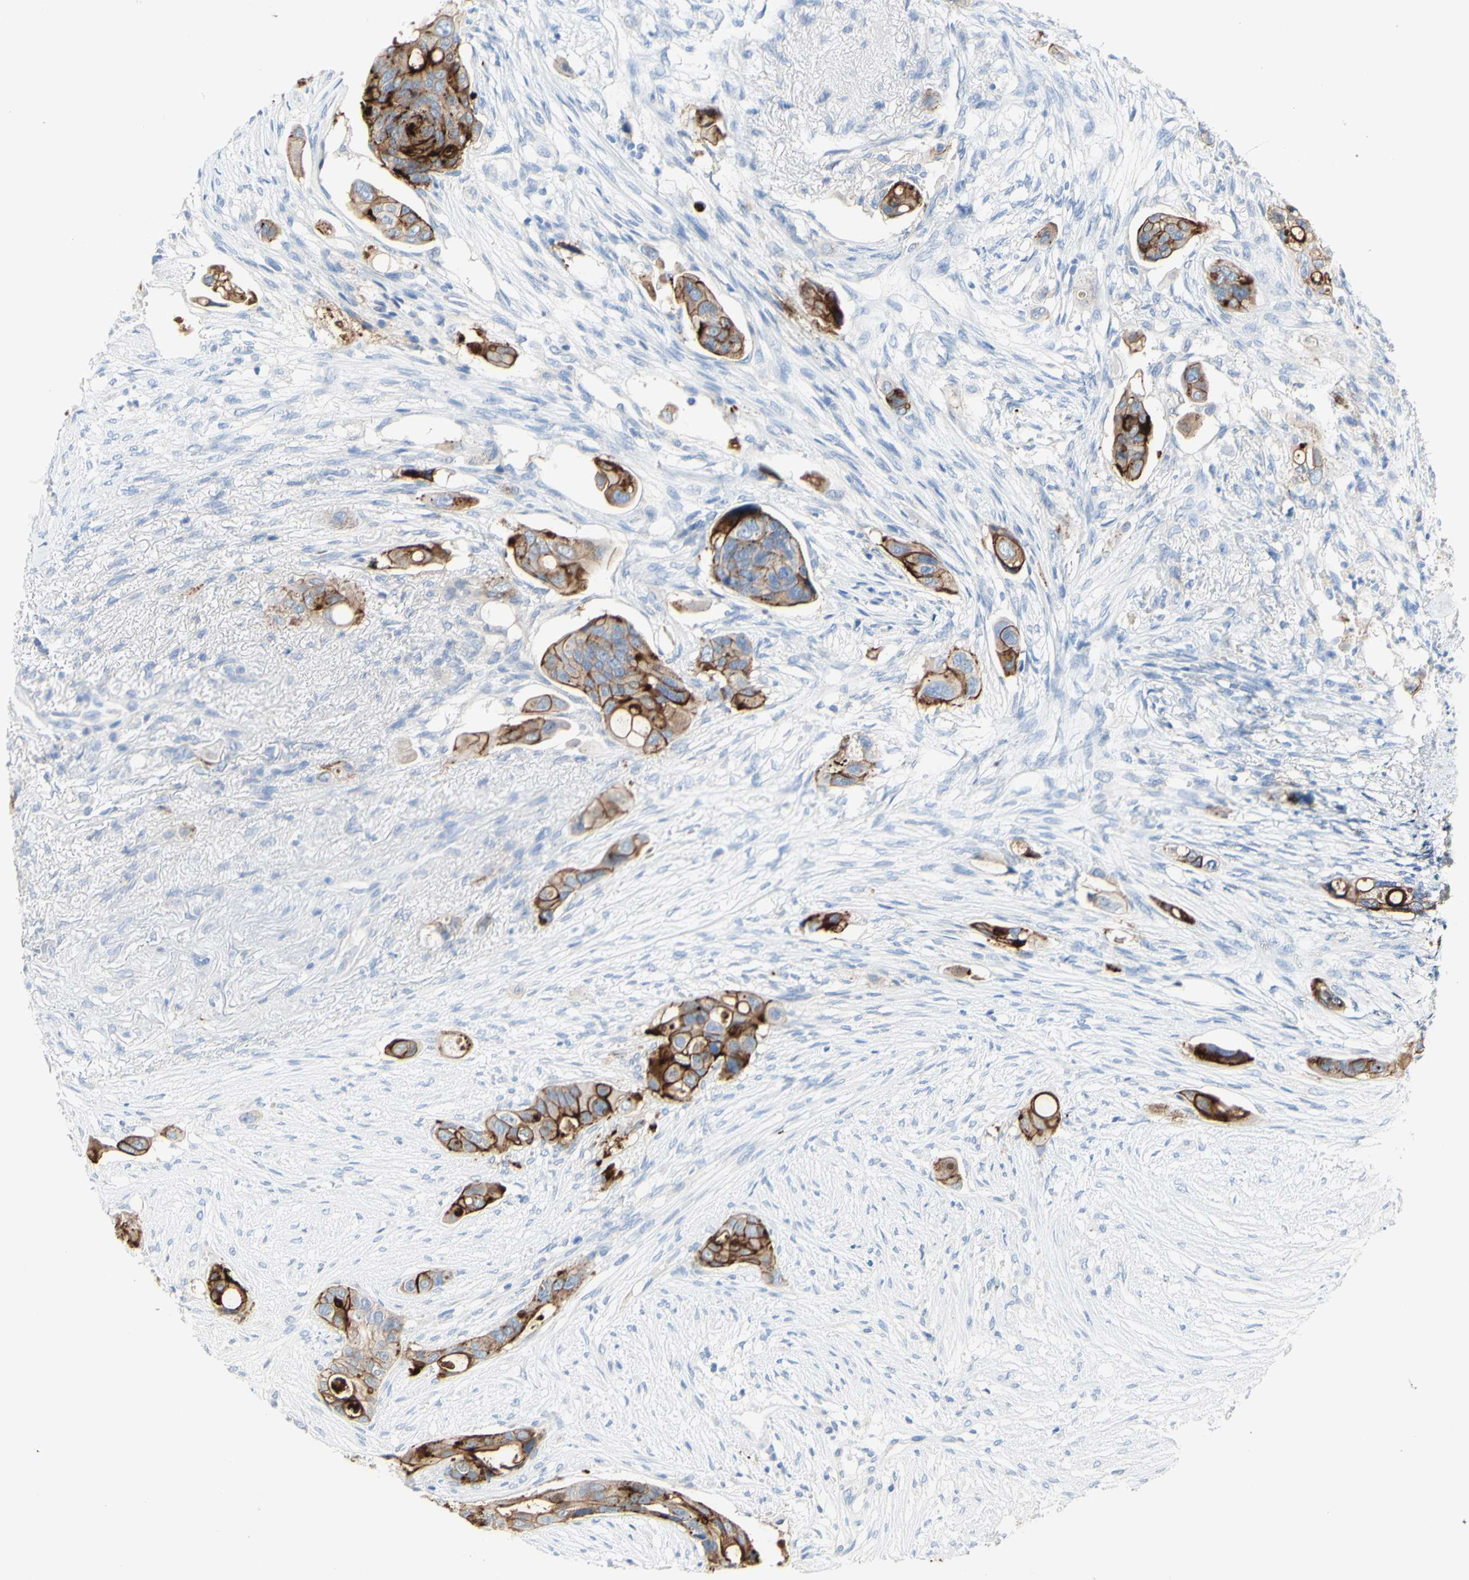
{"staining": {"intensity": "strong", "quantity": ">75%", "location": "cytoplasmic/membranous"}, "tissue": "colorectal cancer", "cell_type": "Tumor cells", "image_type": "cancer", "snomed": [{"axis": "morphology", "description": "Adenocarcinoma, NOS"}, {"axis": "topography", "description": "Colon"}], "caption": "Colorectal cancer tissue exhibits strong cytoplasmic/membranous positivity in approximately >75% of tumor cells, visualized by immunohistochemistry. (brown staining indicates protein expression, while blue staining denotes nuclei).", "gene": "DSC2", "patient": {"sex": "female", "age": 57}}